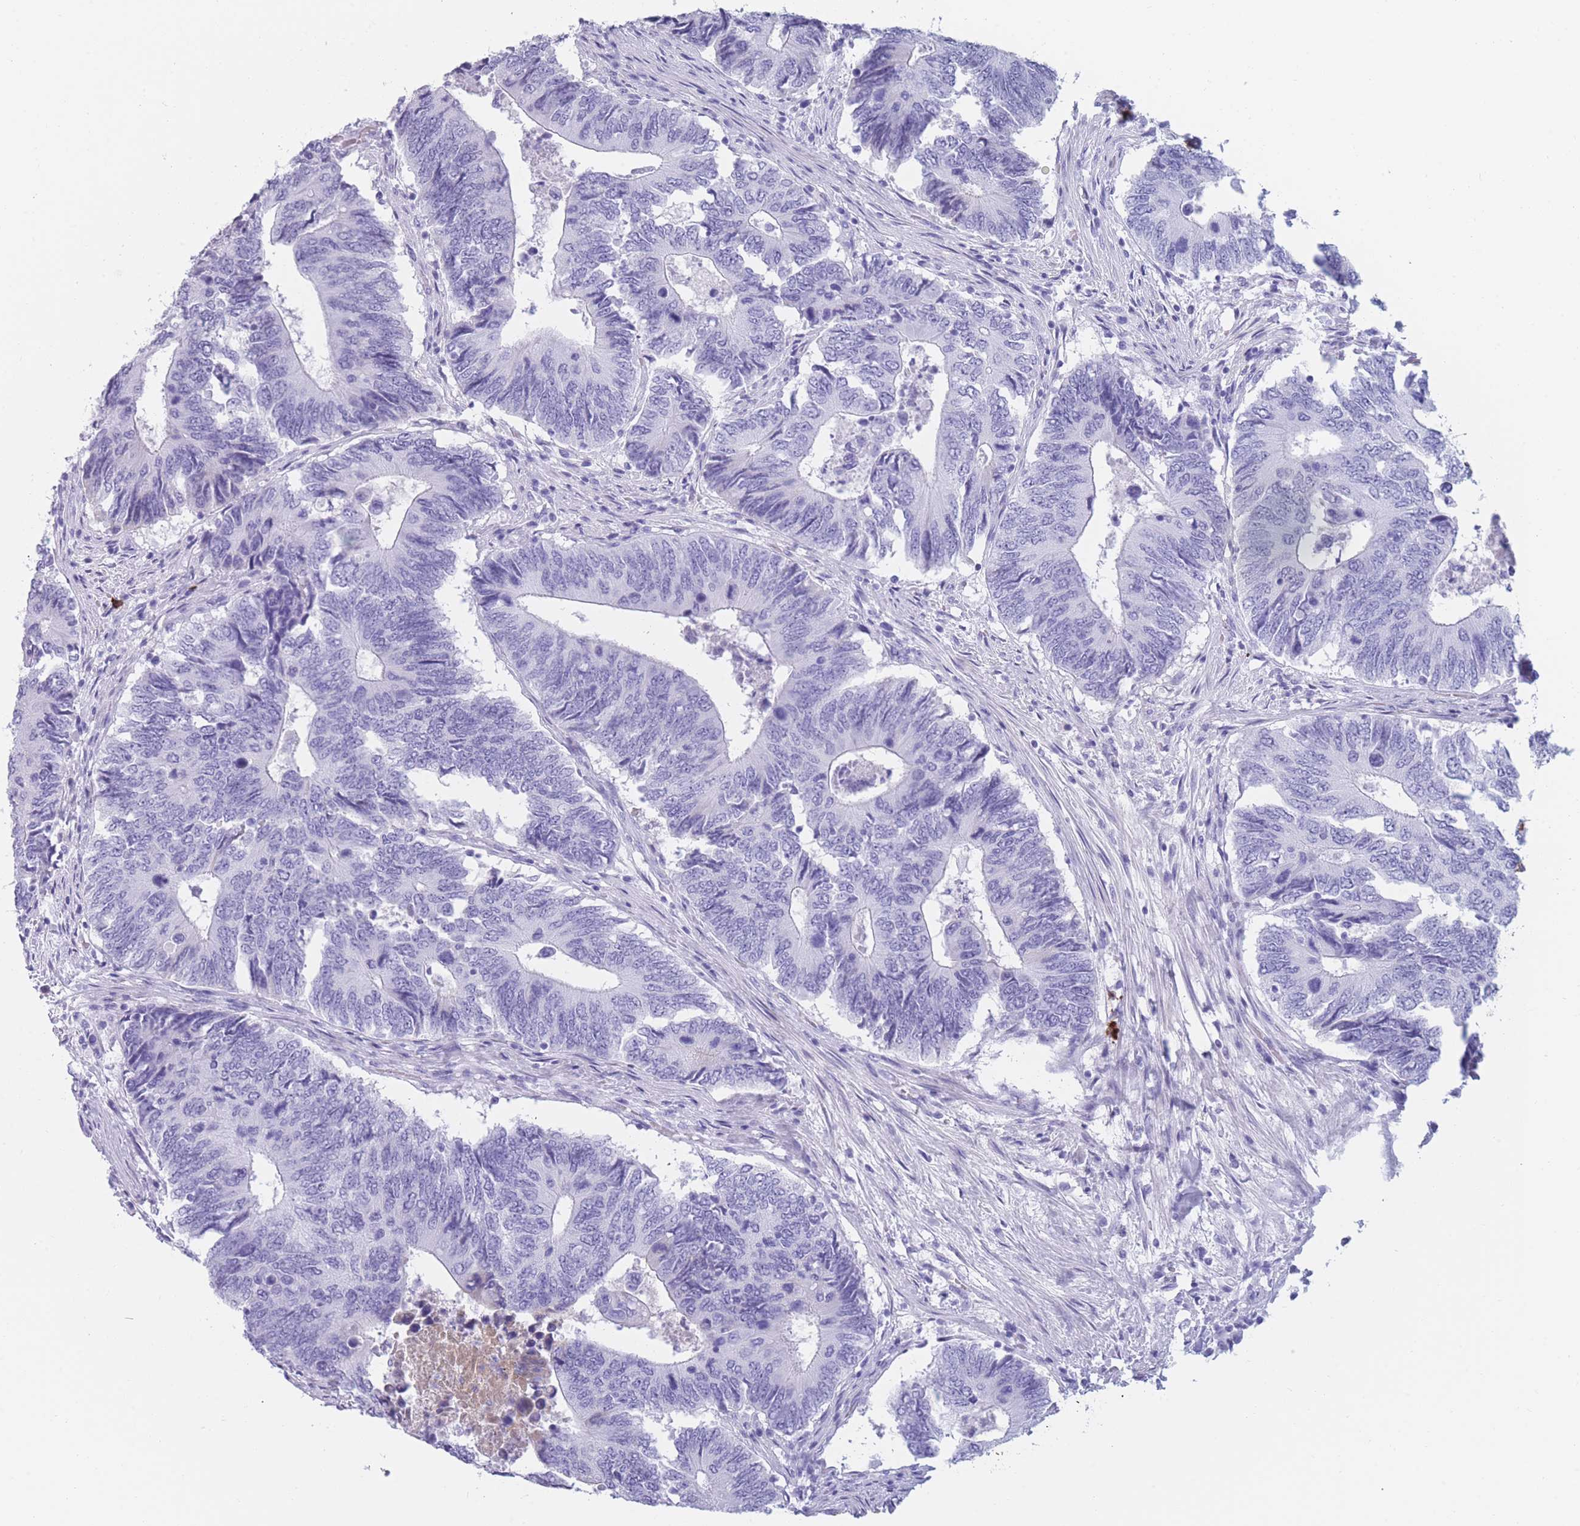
{"staining": {"intensity": "negative", "quantity": "none", "location": "none"}, "tissue": "colorectal cancer", "cell_type": "Tumor cells", "image_type": "cancer", "snomed": [{"axis": "morphology", "description": "Adenocarcinoma, NOS"}, {"axis": "topography", "description": "Colon"}], "caption": "This is an immunohistochemistry micrograph of human colorectal cancer (adenocarcinoma). There is no positivity in tumor cells.", "gene": "TNFSF11", "patient": {"sex": "male", "age": 87}}